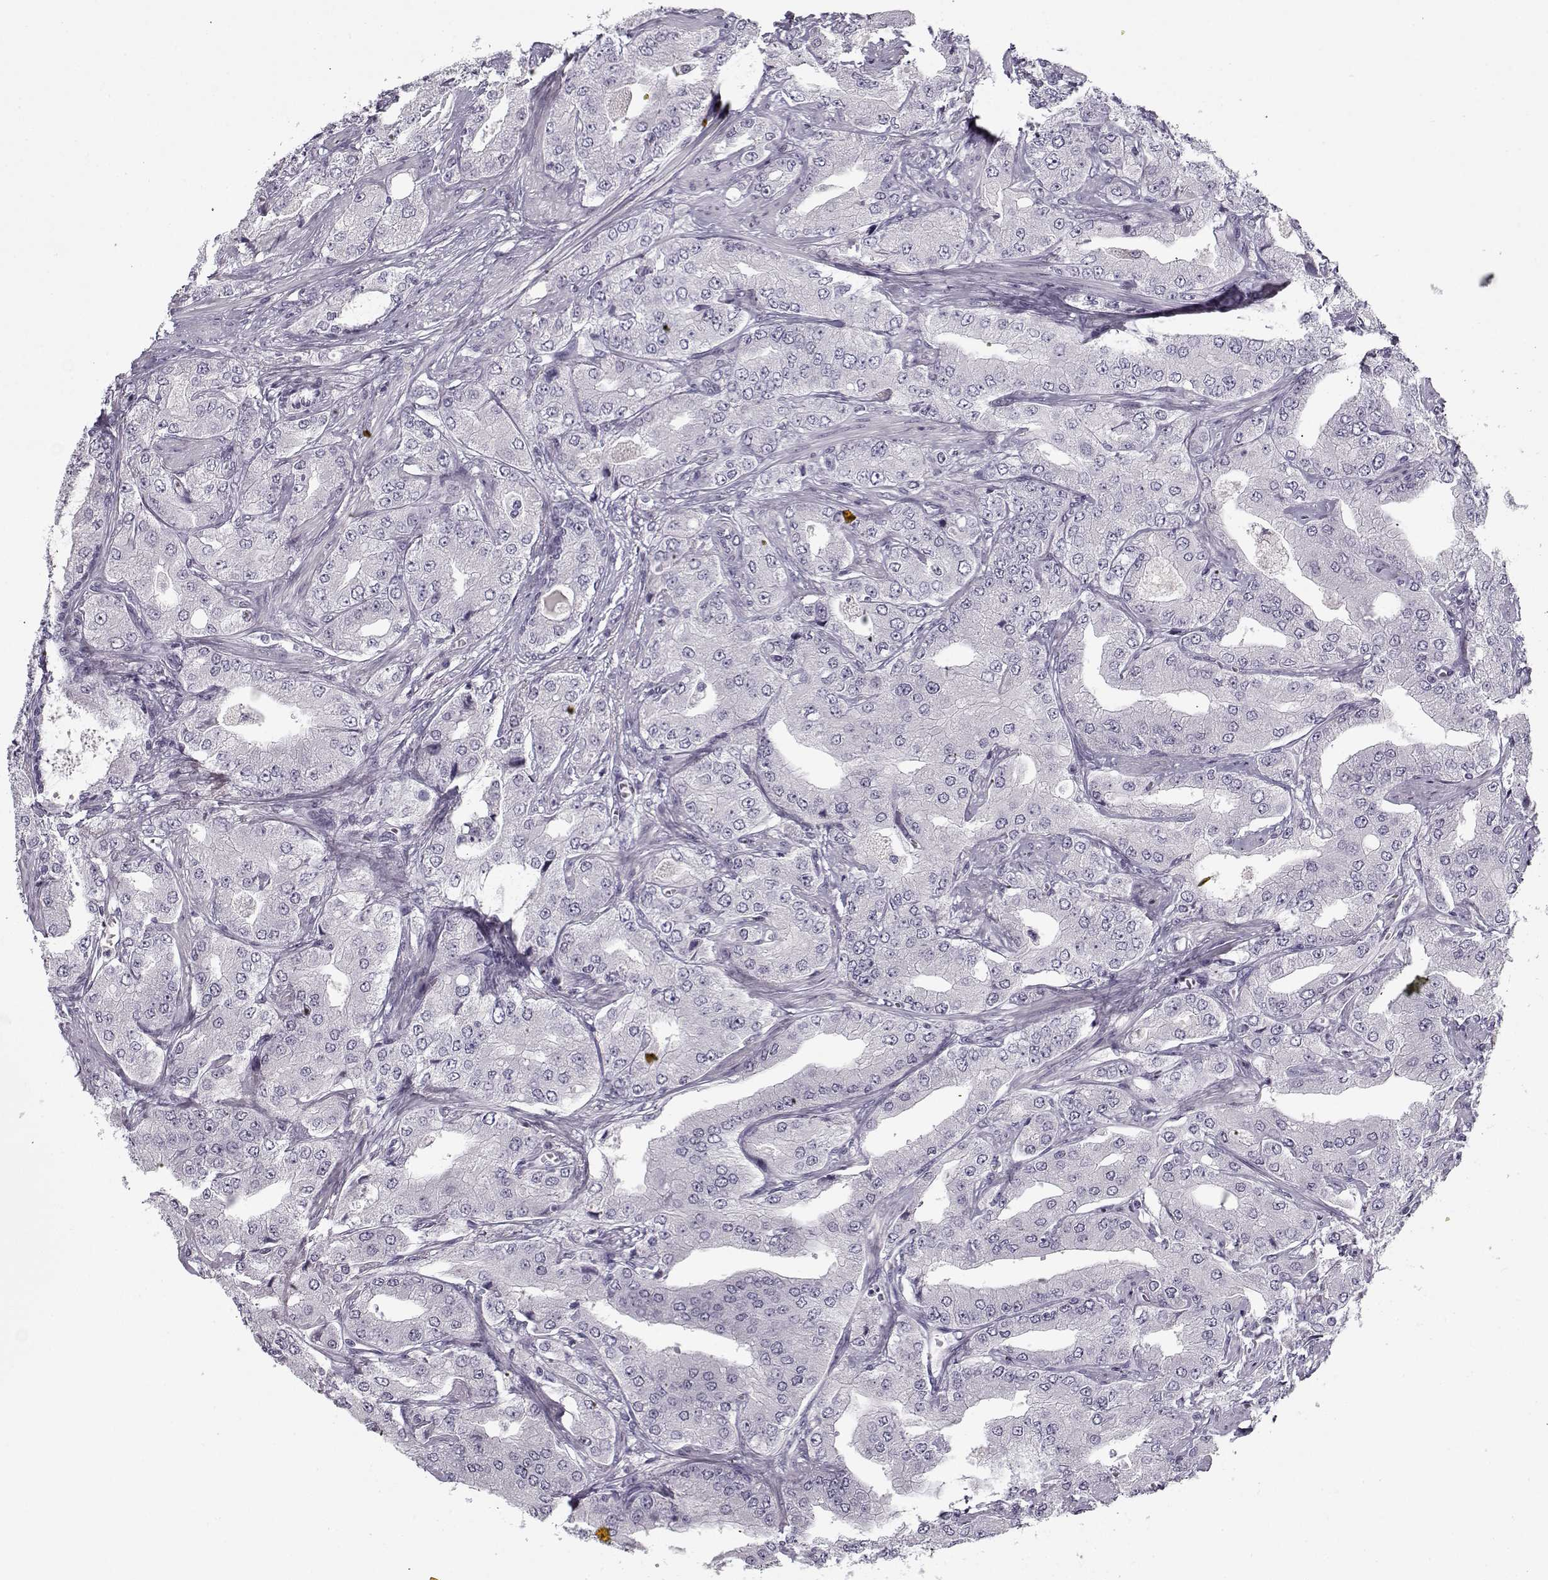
{"staining": {"intensity": "negative", "quantity": "none", "location": "none"}, "tissue": "prostate cancer", "cell_type": "Tumor cells", "image_type": "cancer", "snomed": [{"axis": "morphology", "description": "Adenocarcinoma, Low grade"}, {"axis": "topography", "description": "Prostate"}], "caption": "Micrograph shows no protein positivity in tumor cells of prostate low-grade adenocarcinoma tissue.", "gene": "PNMT", "patient": {"sex": "male", "age": 60}}